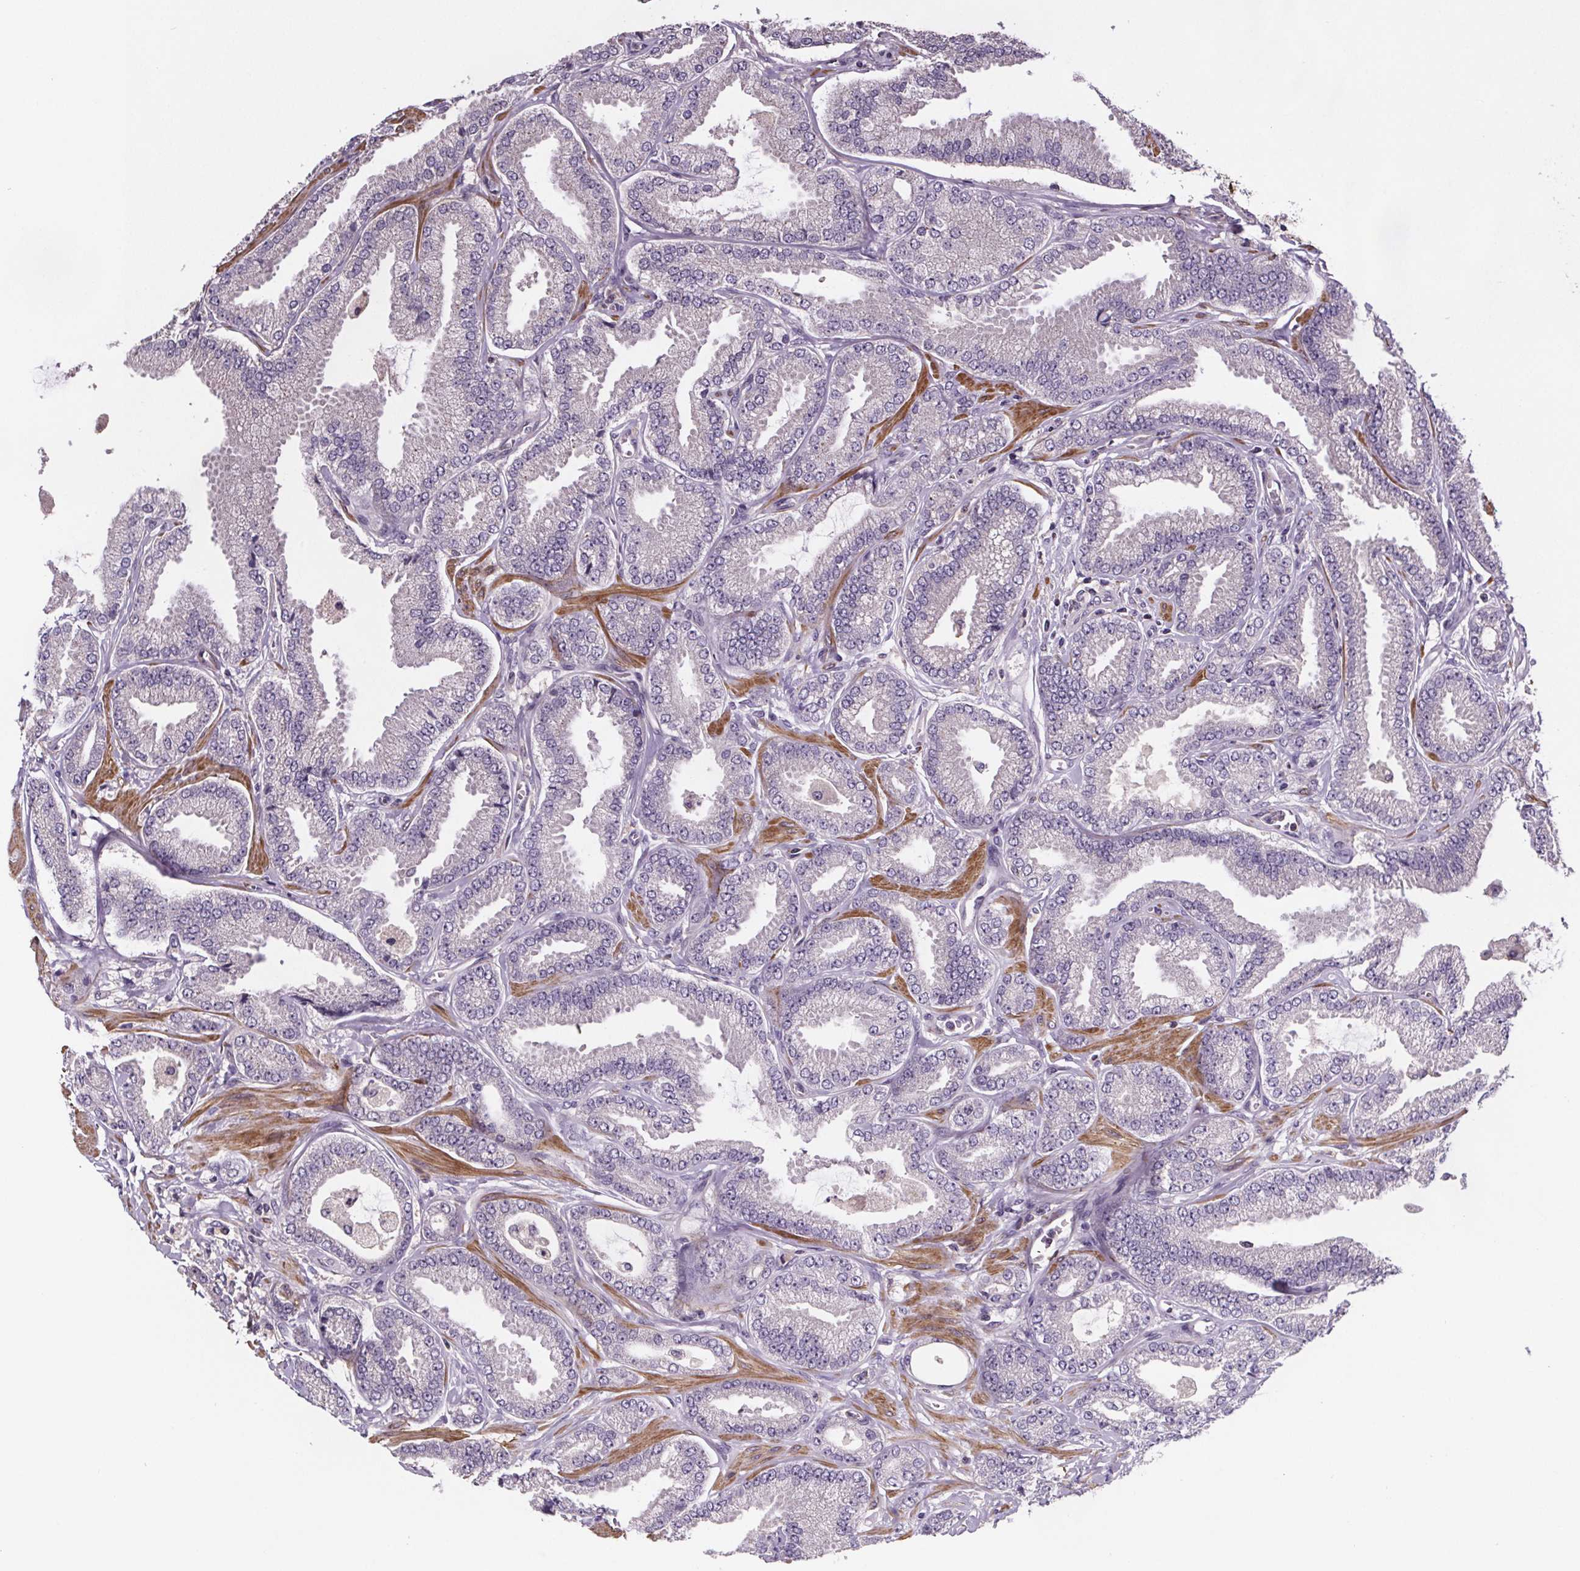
{"staining": {"intensity": "negative", "quantity": "none", "location": "none"}, "tissue": "prostate cancer", "cell_type": "Tumor cells", "image_type": "cancer", "snomed": [{"axis": "morphology", "description": "Adenocarcinoma, Low grade"}, {"axis": "topography", "description": "Prostate"}], "caption": "Human prostate low-grade adenocarcinoma stained for a protein using immunohistochemistry reveals no positivity in tumor cells.", "gene": "CLN3", "patient": {"sex": "male", "age": 55}}